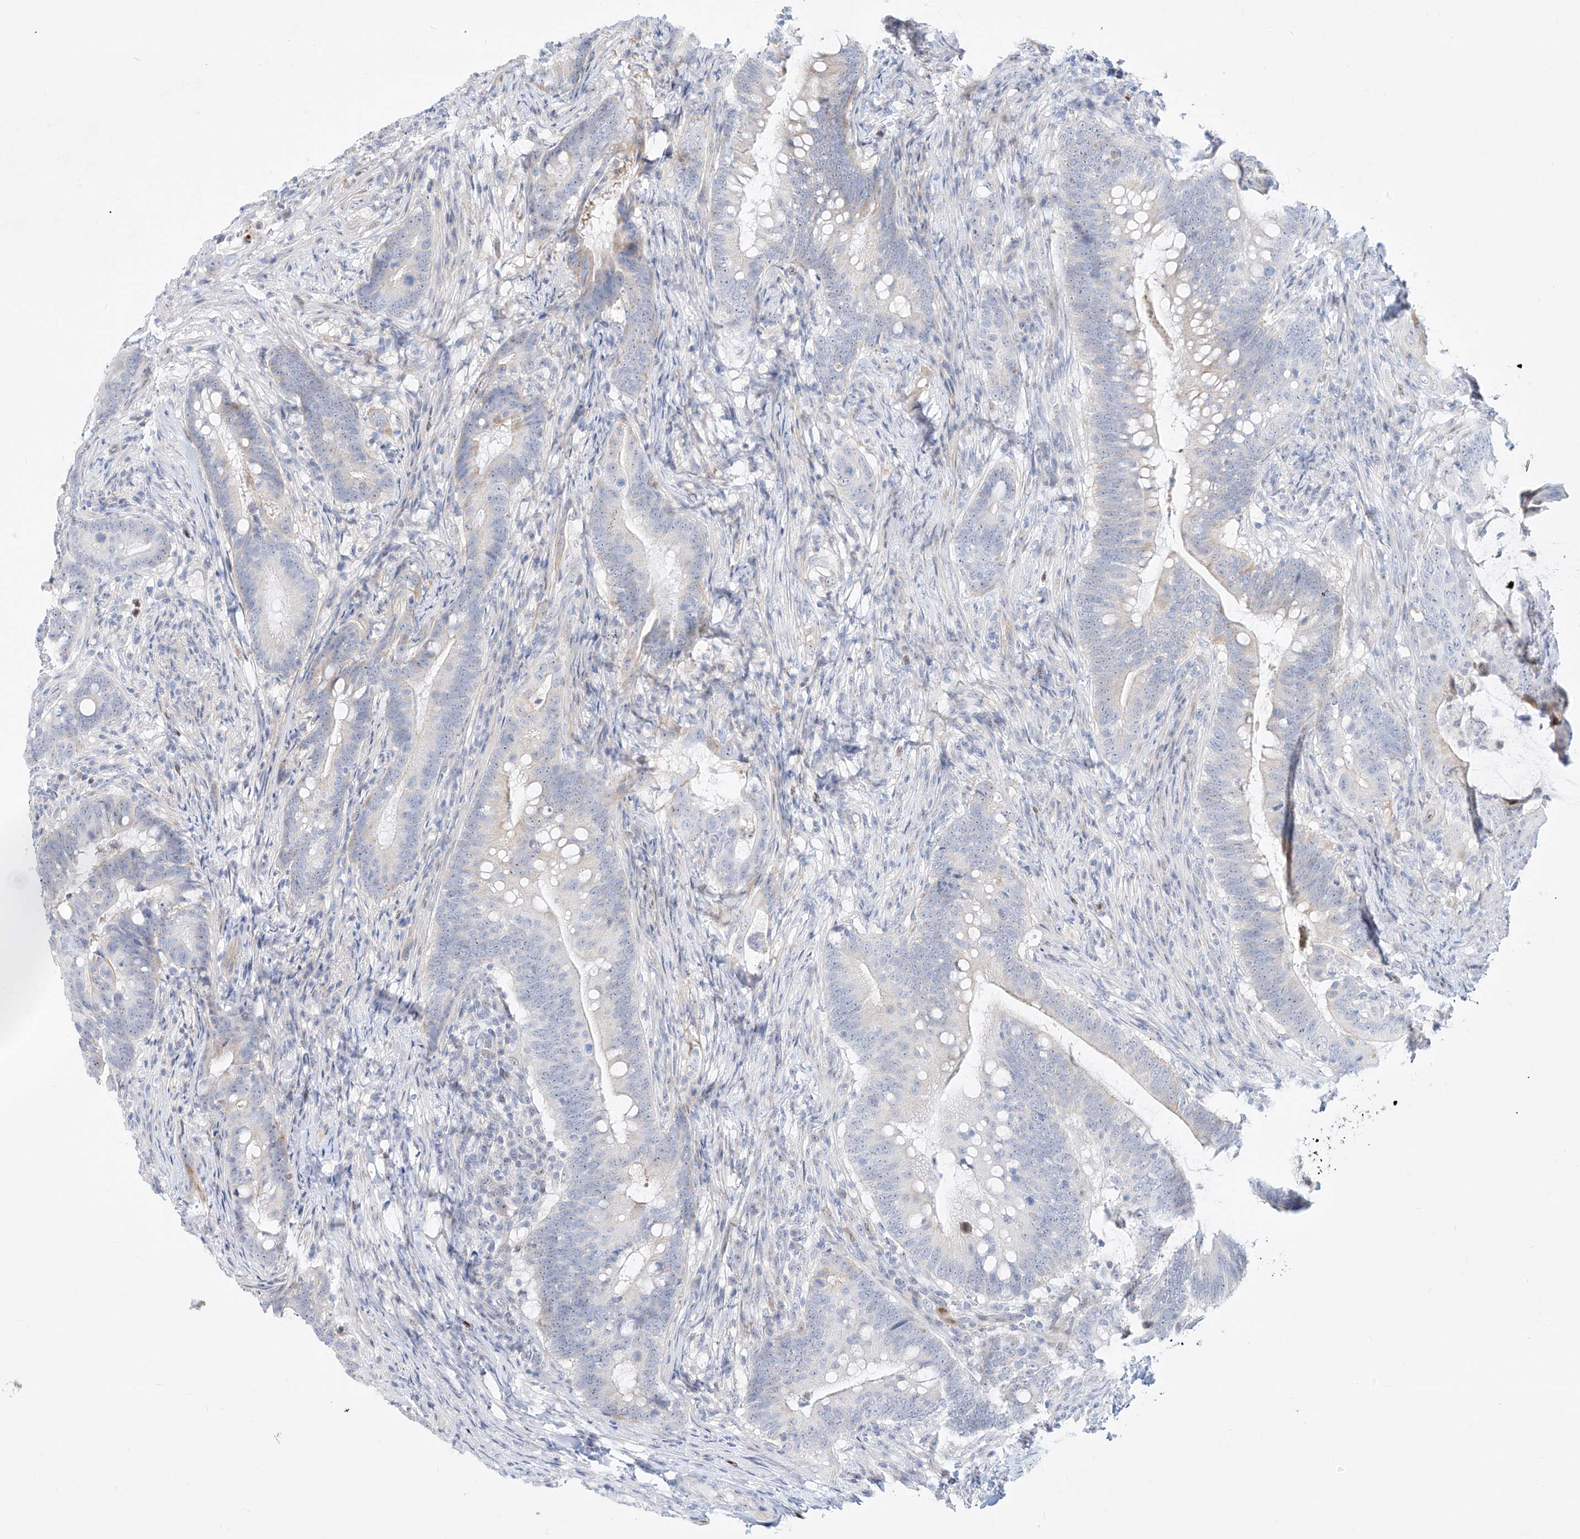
{"staining": {"intensity": "negative", "quantity": "none", "location": "none"}, "tissue": "colorectal cancer", "cell_type": "Tumor cells", "image_type": "cancer", "snomed": [{"axis": "morphology", "description": "Adenocarcinoma, NOS"}, {"axis": "topography", "description": "Colon"}], "caption": "Tumor cells are negative for protein expression in human colorectal cancer (adenocarcinoma).", "gene": "SNU13", "patient": {"sex": "female", "age": 66}}